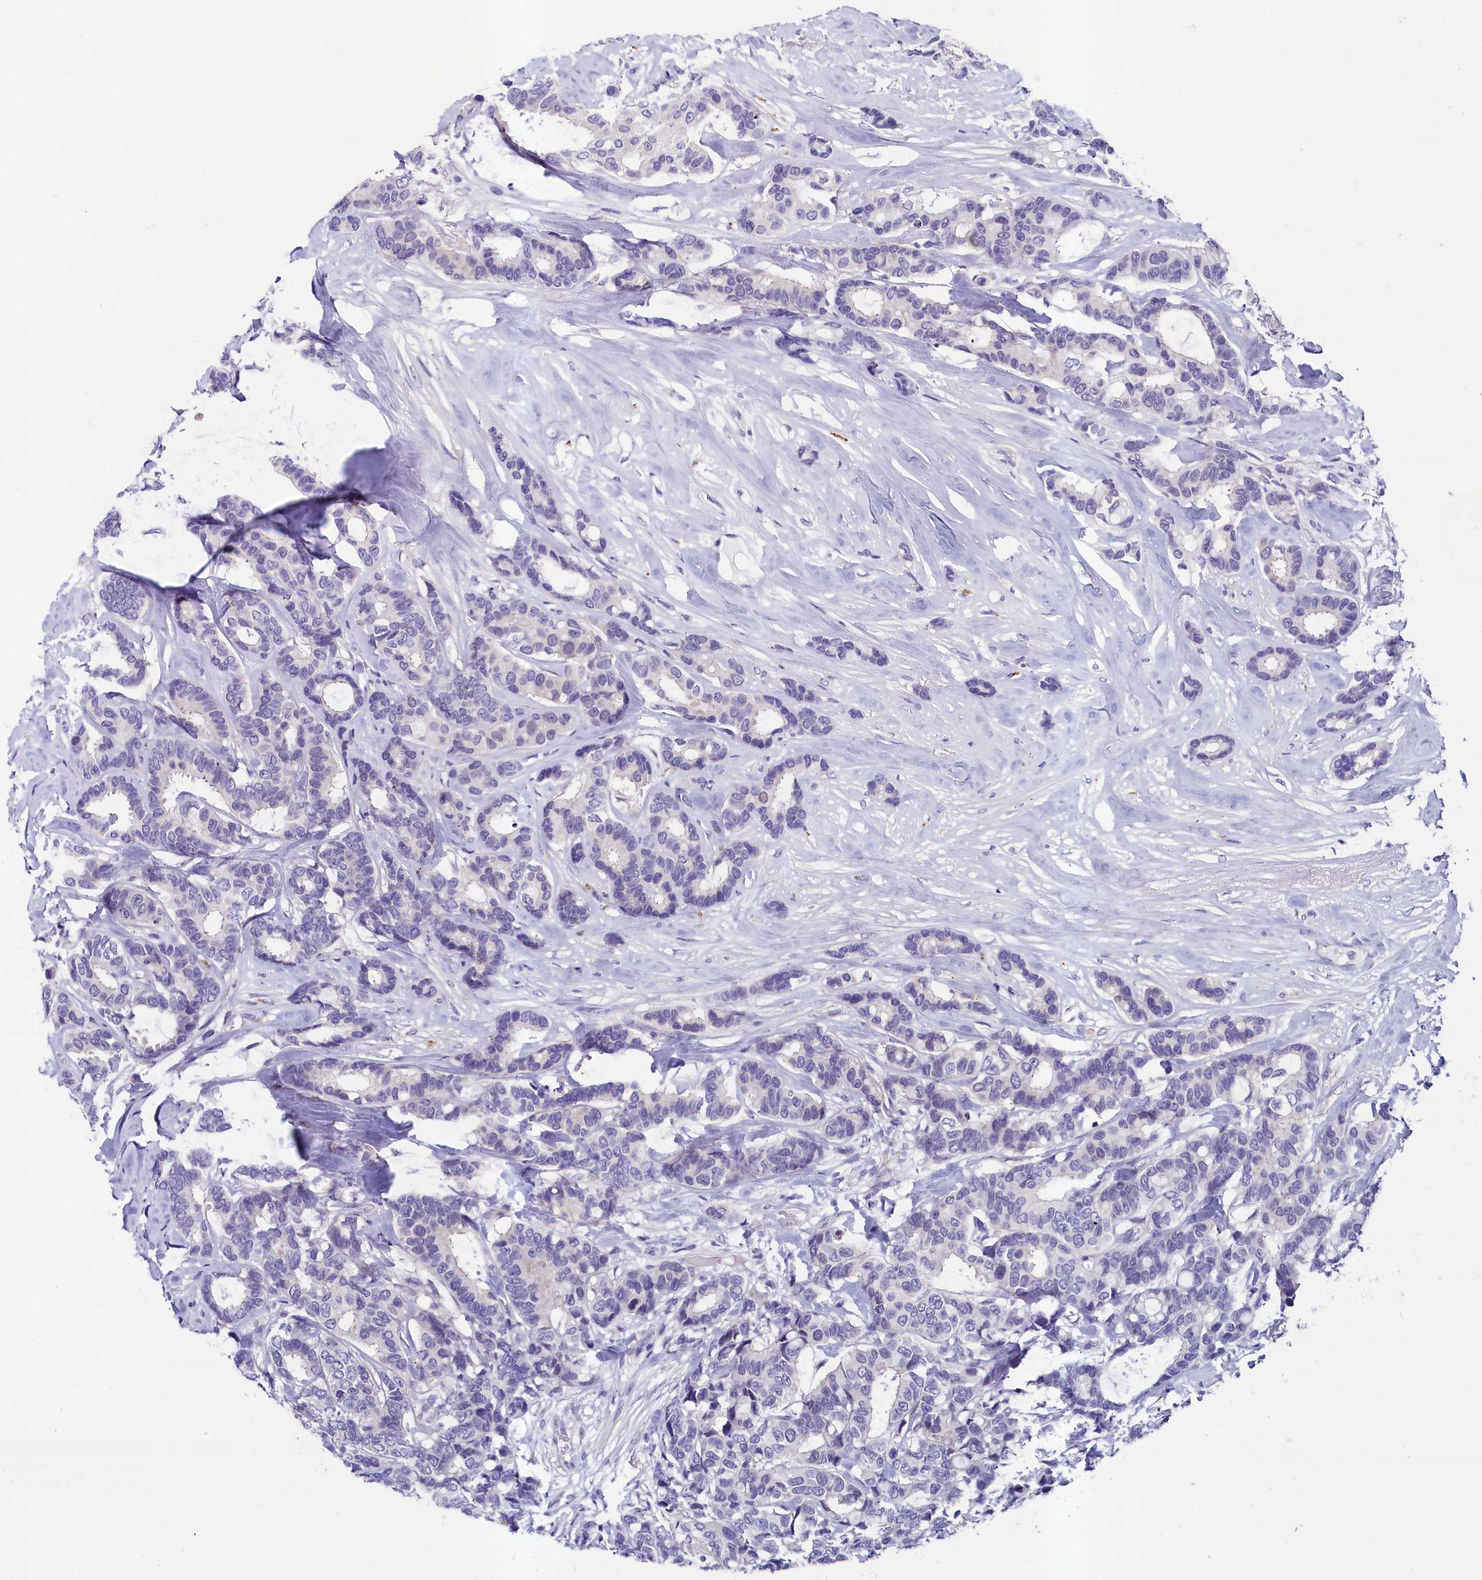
{"staining": {"intensity": "negative", "quantity": "none", "location": "none"}, "tissue": "breast cancer", "cell_type": "Tumor cells", "image_type": "cancer", "snomed": [{"axis": "morphology", "description": "Duct carcinoma"}, {"axis": "topography", "description": "Breast"}], "caption": "This is a micrograph of IHC staining of breast infiltrating ductal carcinoma, which shows no positivity in tumor cells.", "gene": "SCD5", "patient": {"sex": "female", "age": 87}}